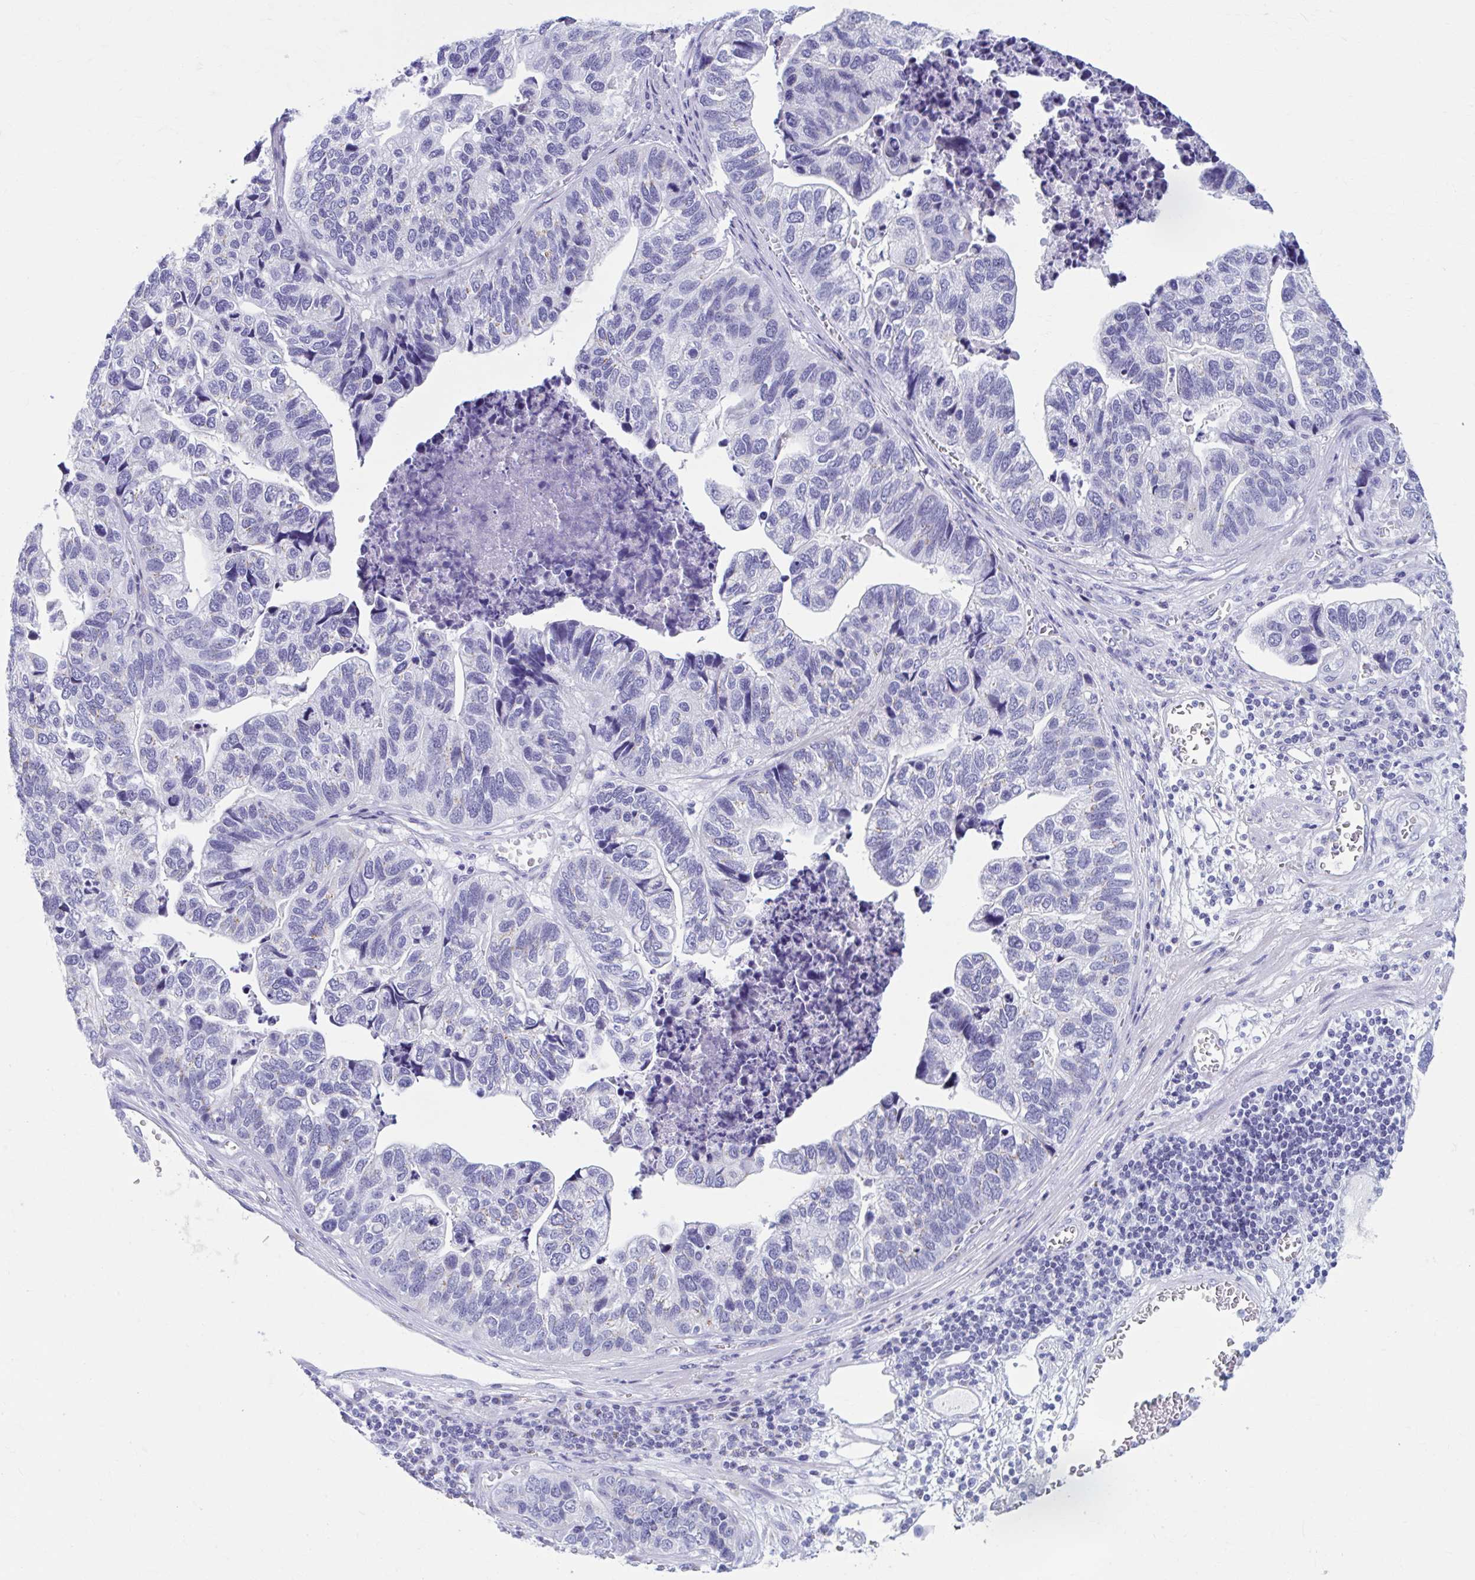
{"staining": {"intensity": "negative", "quantity": "none", "location": "none"}, "tissue": "stomach cancer", "cell_type": "Tumor cells", "image_type": "cancer", "snomed": [{"axis": "morphology", "description": "Adenocarcinoma, NOS"}, {"axis": "topography", "description": "Stomach, upper"}], "caption": "Immunohistochemical staining of adenocarcinoma (stomach) demonstrates no significant staining in tumor cells. (Stains: DAB IHC with hematoxylin counter stain, Microscopy: brightfield microscopy at high magnification).", "gene": "KCNE2", "patient": {"sex": "female", "age": 67}}